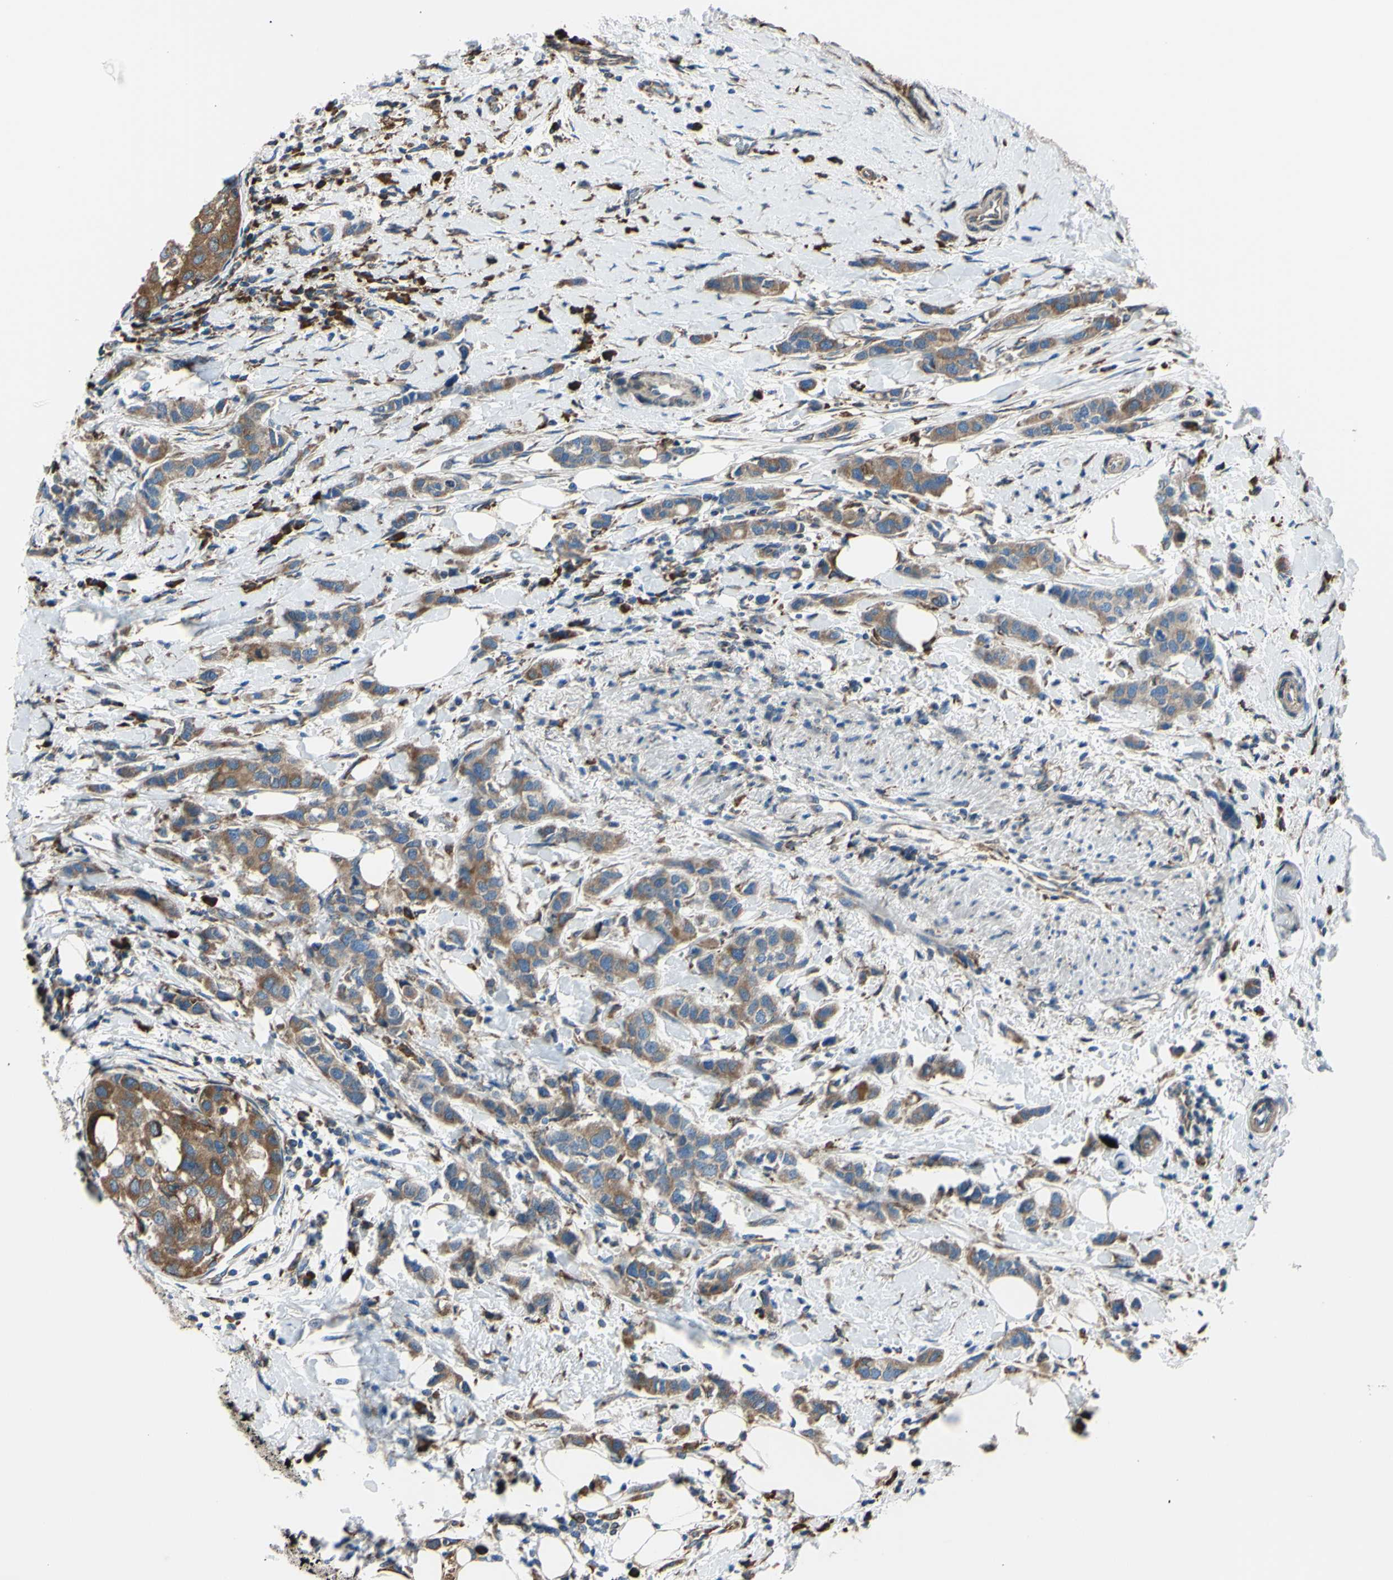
{"staining": {"intensity": "moderate", "quantity": ">75%", "location": "cytoplasmic/membranous"}, "tissue": "breast cancer", "cell_type": "Tumor cells", "image_type": "cancer", "snomed": [{"axis": "morphology", "description": "Normal tissue, NOS"}, {"axis": "morphology", "description": "Duct carcinoma"}, {"axis": "topography", "description": "Breast"}], "caption": "A histopathology image of infiltrating ductal carcinoma (breast) stained for a protein exhibits moderate cytoplasmic/membranous brown staining in tumor cells.", "gene": "BMF", "patient": {"sex": "female", "age": 50}}